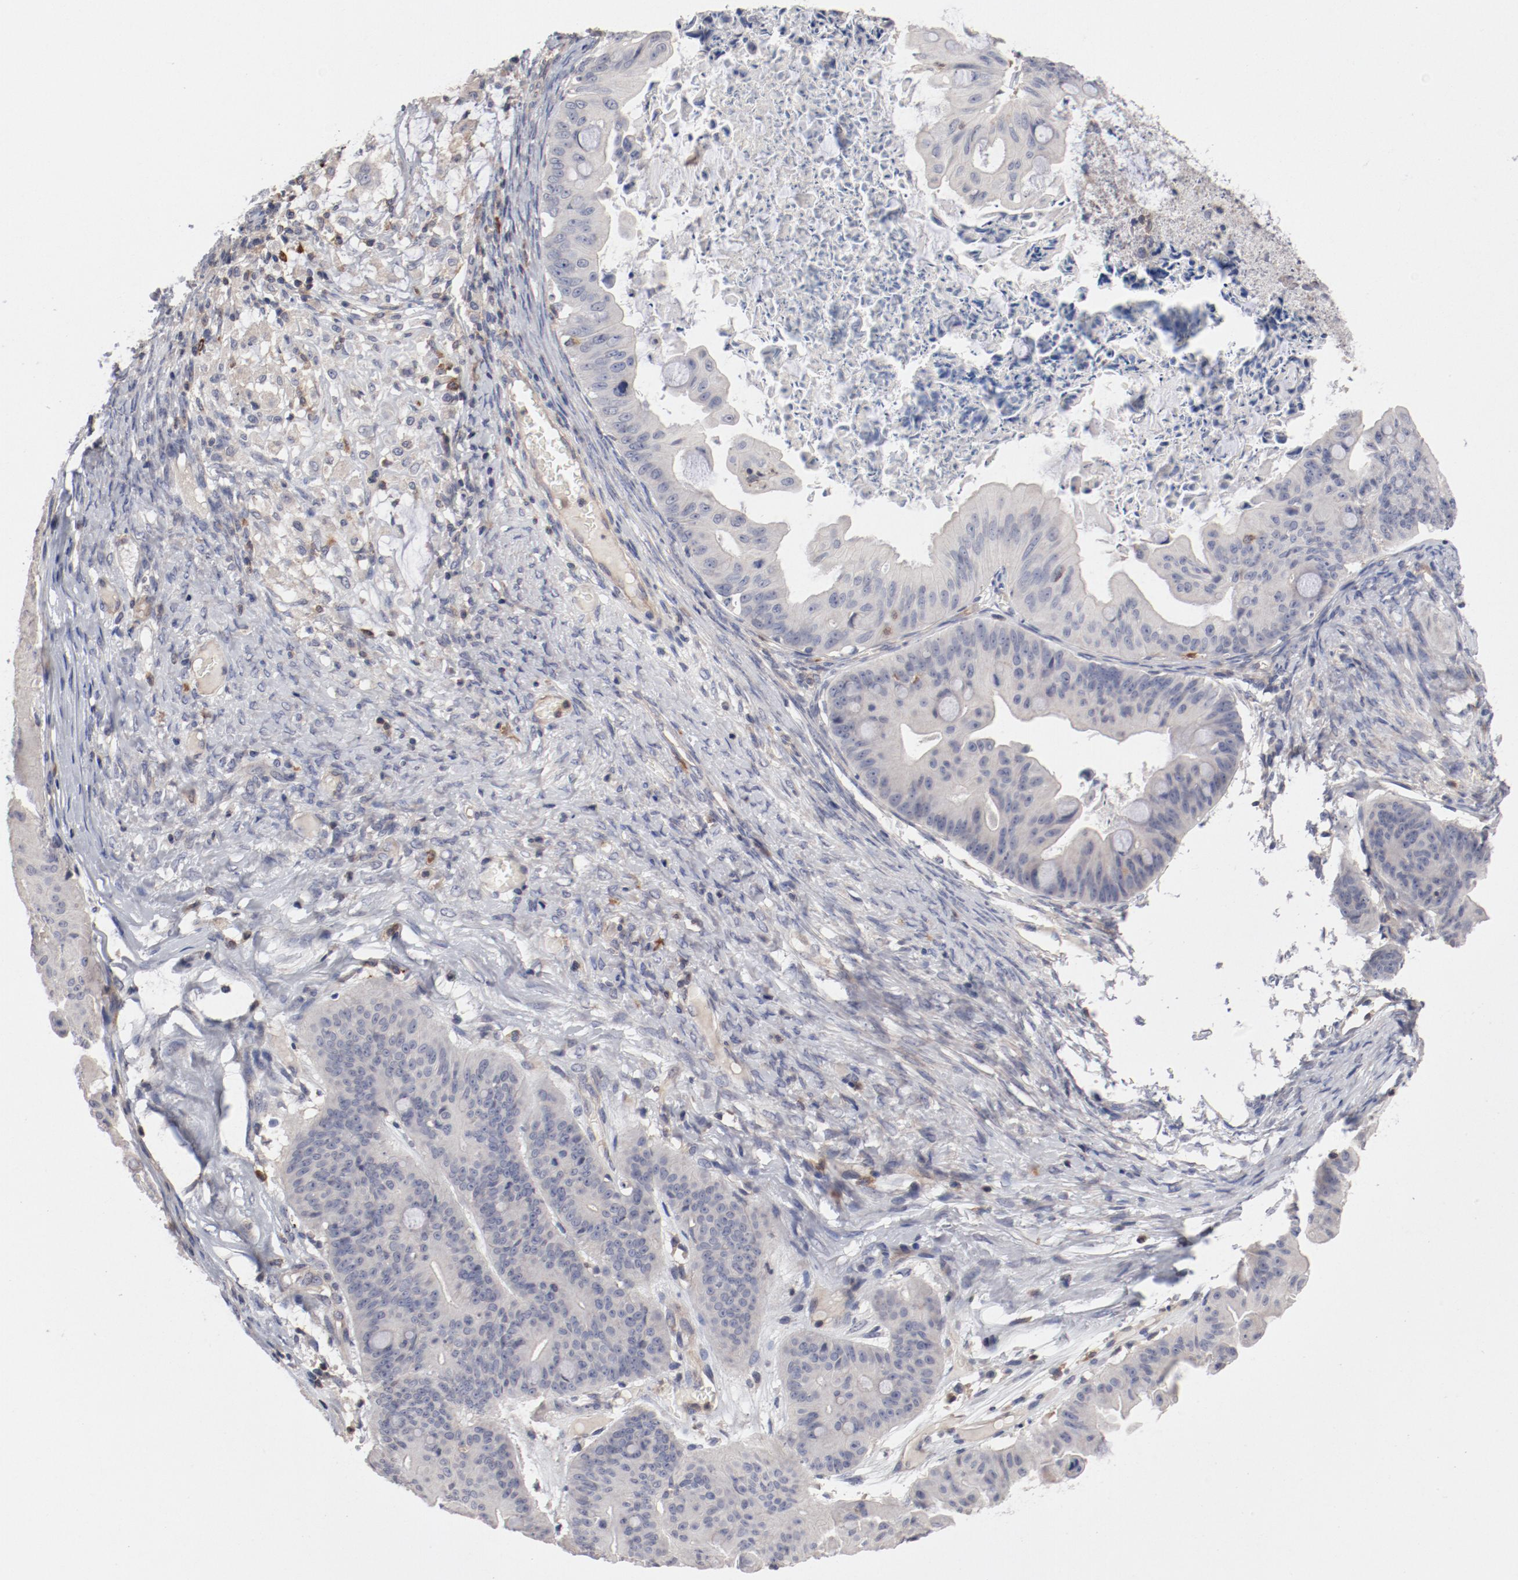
{"staining": {"intensity": "negative", "quantity": "none", "location": "none"}, "tissue": "ovarian cancer", "cell_type": "Tumor cells", "image_type": "cancer", "snomed": [{"axis": "morphology", "description": "Cystadenocarcinoma, mucinous, NOS"}, {"axis": "topography", "description": "Ovary"}], "caption": "Immunohistochemistry (IHC) image of neoplastic tissue: ovarian mucinous cystadenocarcinoma stained with DAB displays no significant protein positivity in tumor cells.", "gene": "CBL", "patient": {"sex": "female", "age": 37}}